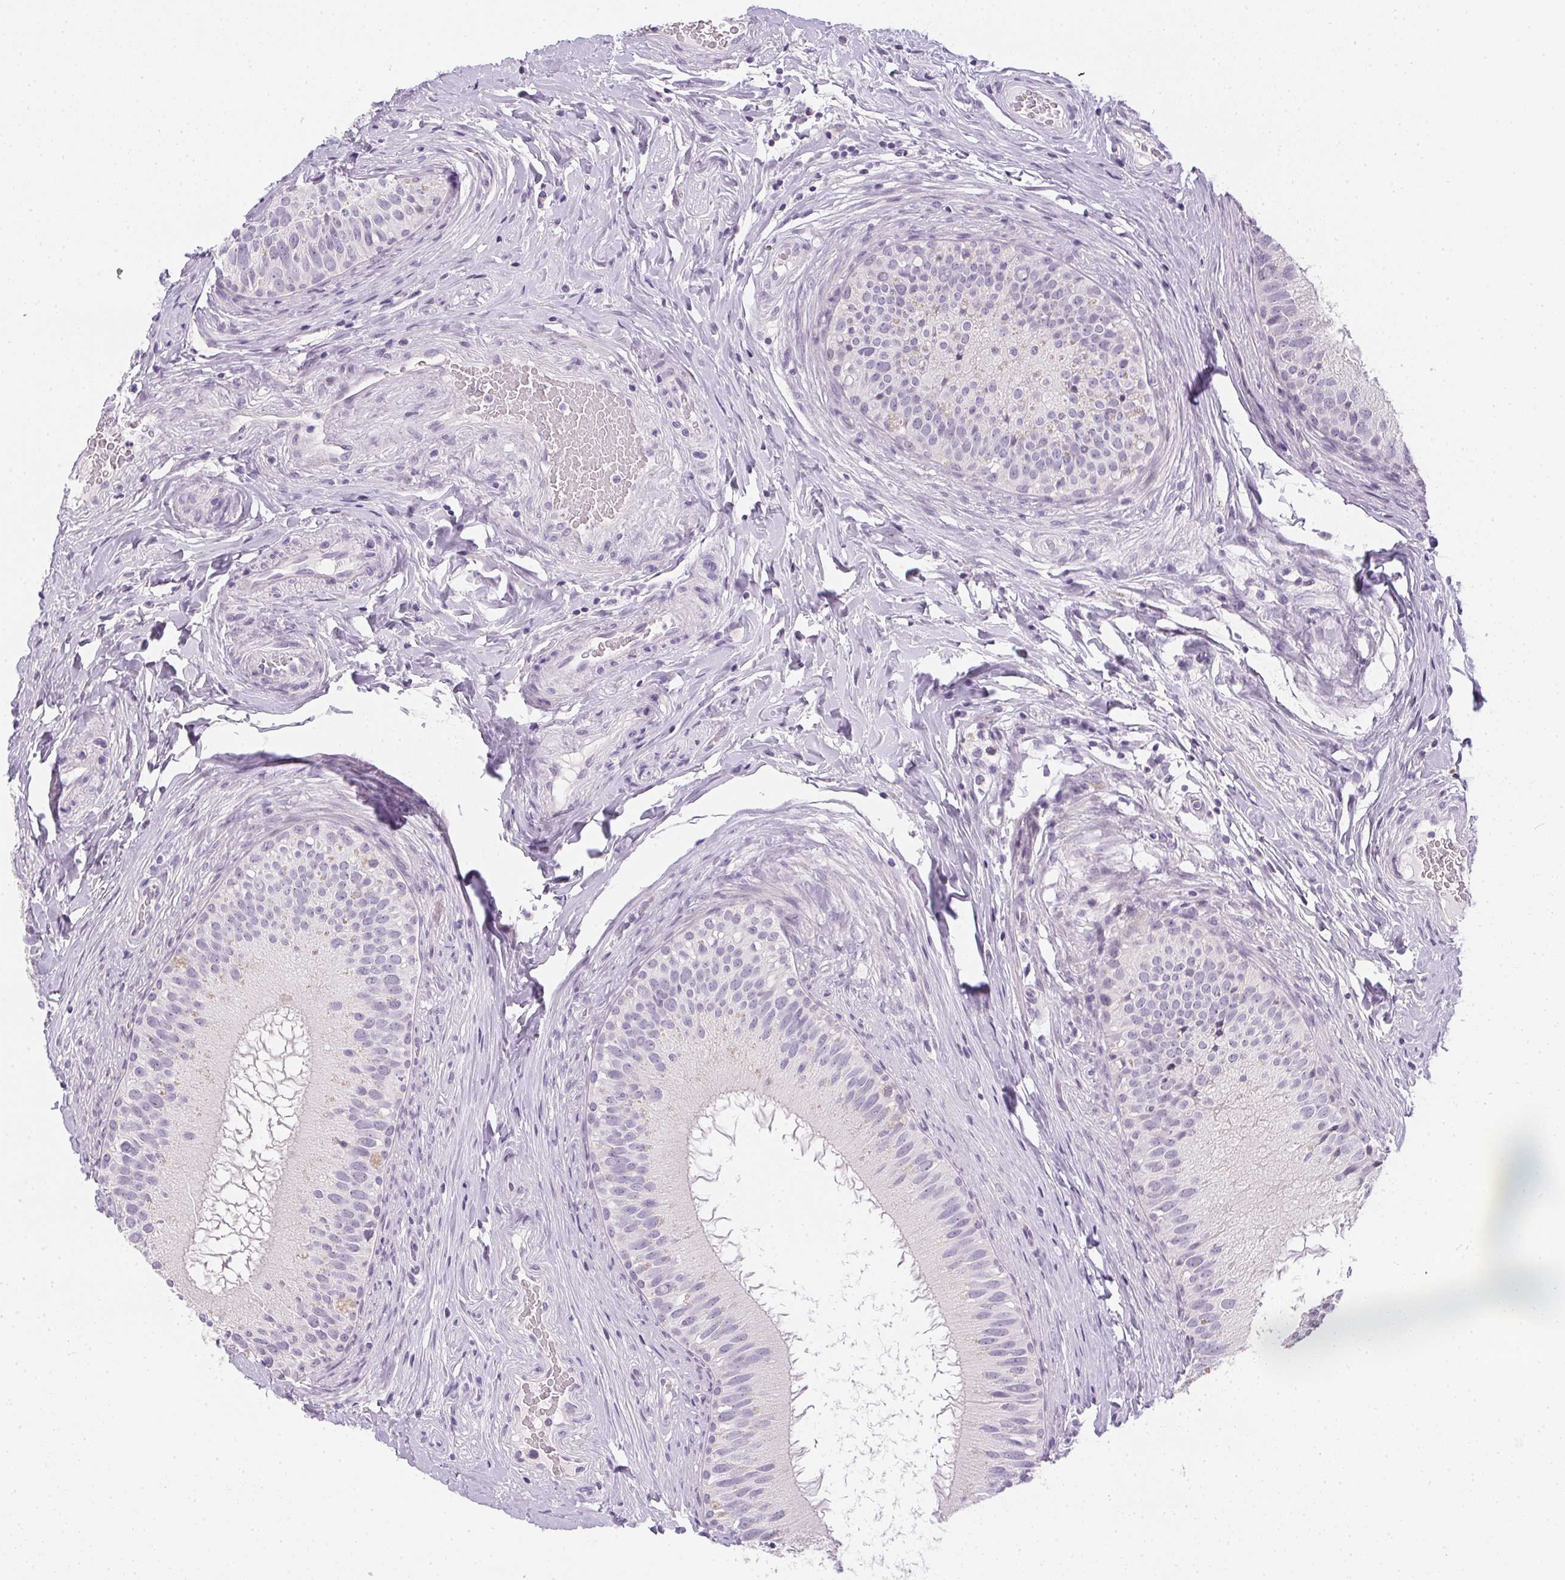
{"staining": {"intensity": "negative", "quantity": "none", "location": "none"}, "tissue": "epididymis", "cell_type": "Glandular cells", "image_type": "normal", "snomed": [{"axis": "morphology", "description": "Normal tissue, NOS"}, {"axis": "topography", "description": "Epididymis"}], "caption": "Immunohistochemistry (IHC) micrograph of benign human epididymis stained for a protein (brown), which exhibits no positivity in glandular cells.", "gene": "GSDMC", "patient": {"sex": "male", "age": 34}}